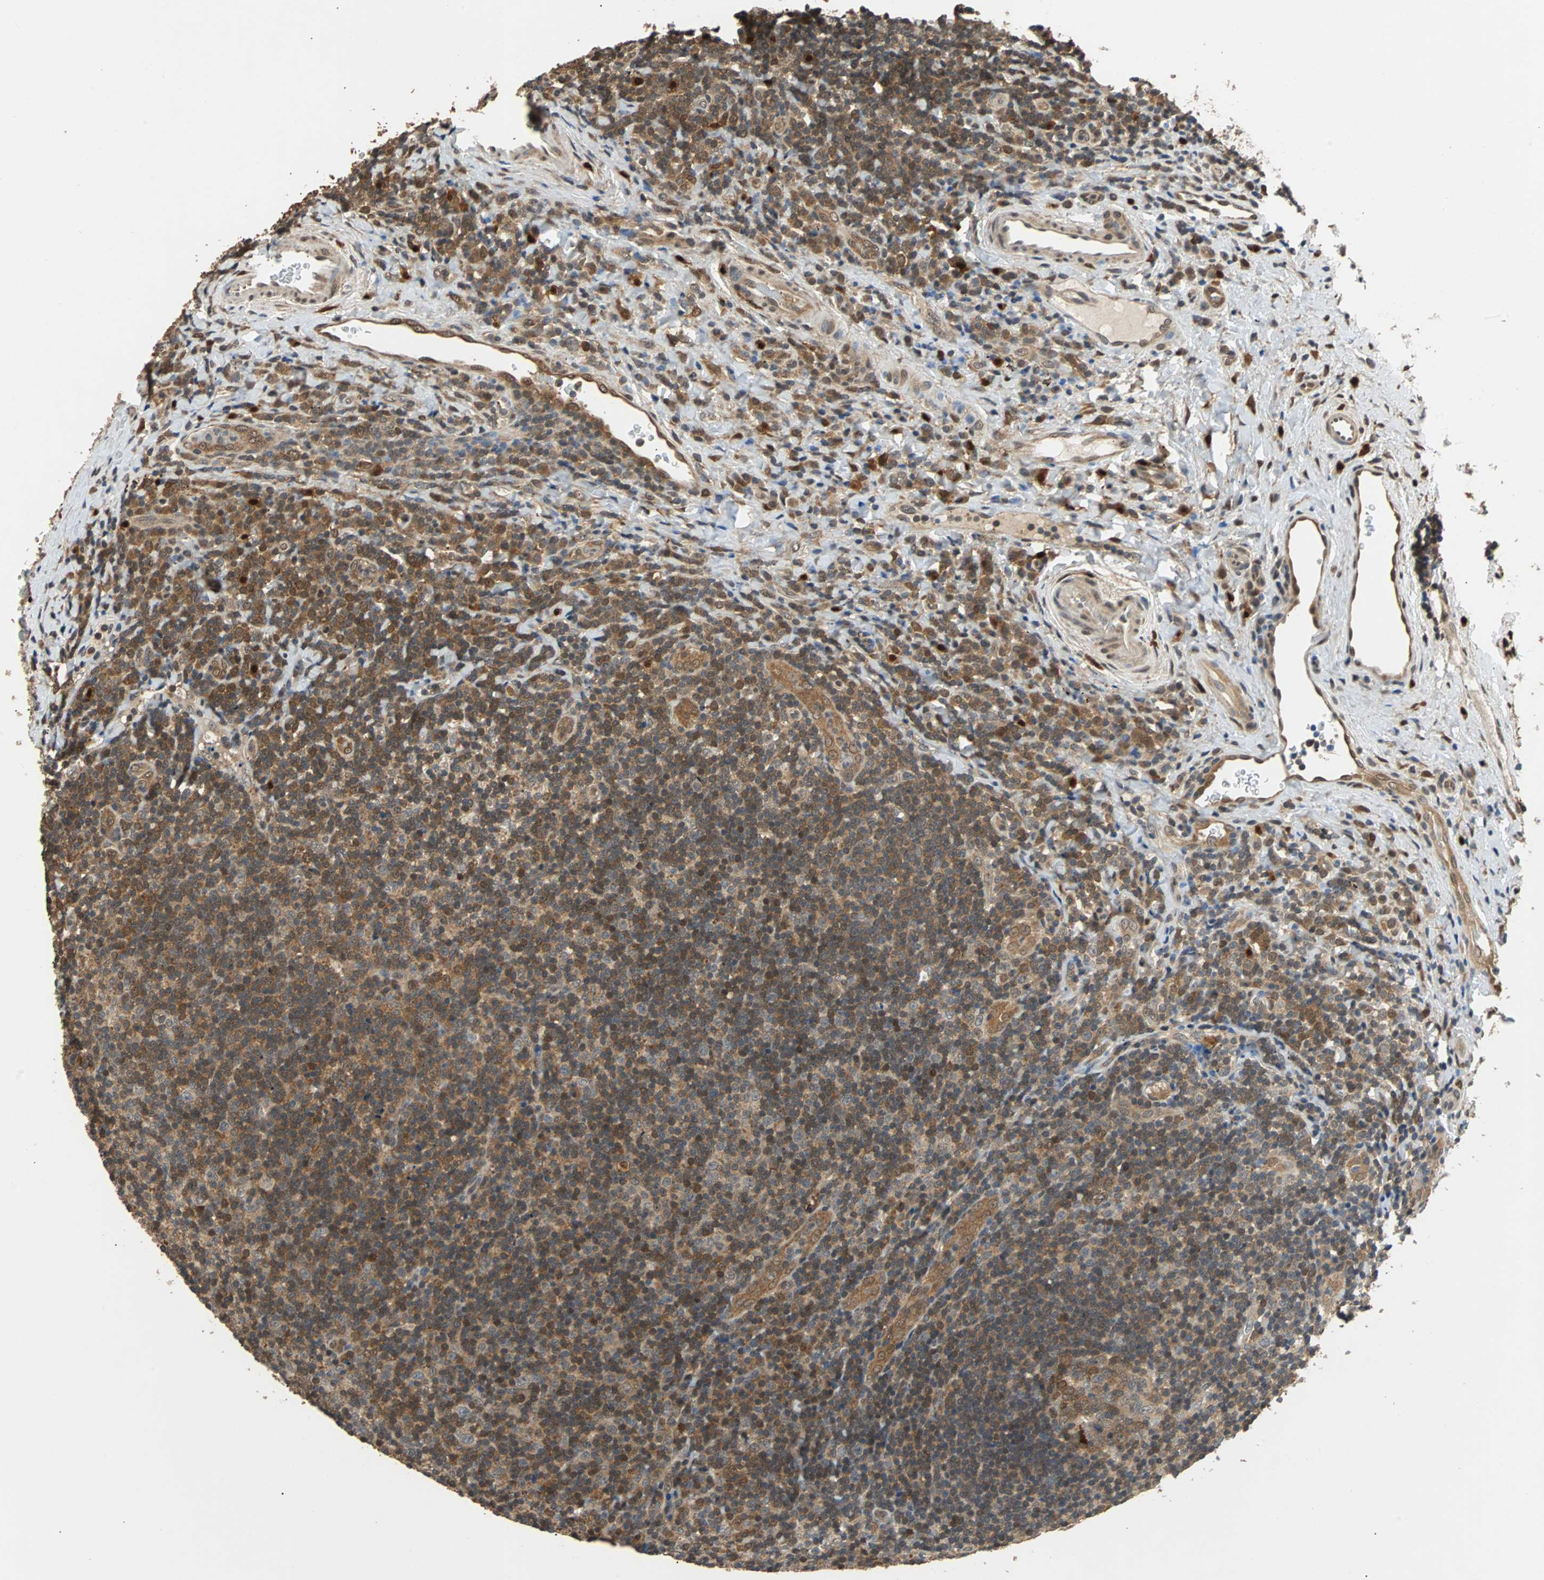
{"staining": {"intensity": "moderate", "quantity": ">75%", "location": "cytoplasmic/membranous,nuclear"}, "tissue": "lymphoma", "cell_type": "Tumor cells", "image_type": "cancer", "snomed": [{"axis": "morphology", "description": "Malignant lymphoma, non-Hodgkin's type, High grade"}, {"axis": "topography", "description": "Tonsil"}], "caption": "Immunohistochemistry image of human malignant lymphoma, non-Hodgkin's type (high-grade) stained for a protein (brown), which exhibits medium levels of moderate cytoplasmic/membranous and nuclear positivity in approximately >75% of tumor cells.", "gene": "PRDX6", "patient": {"sex": "female", "age": 36}}